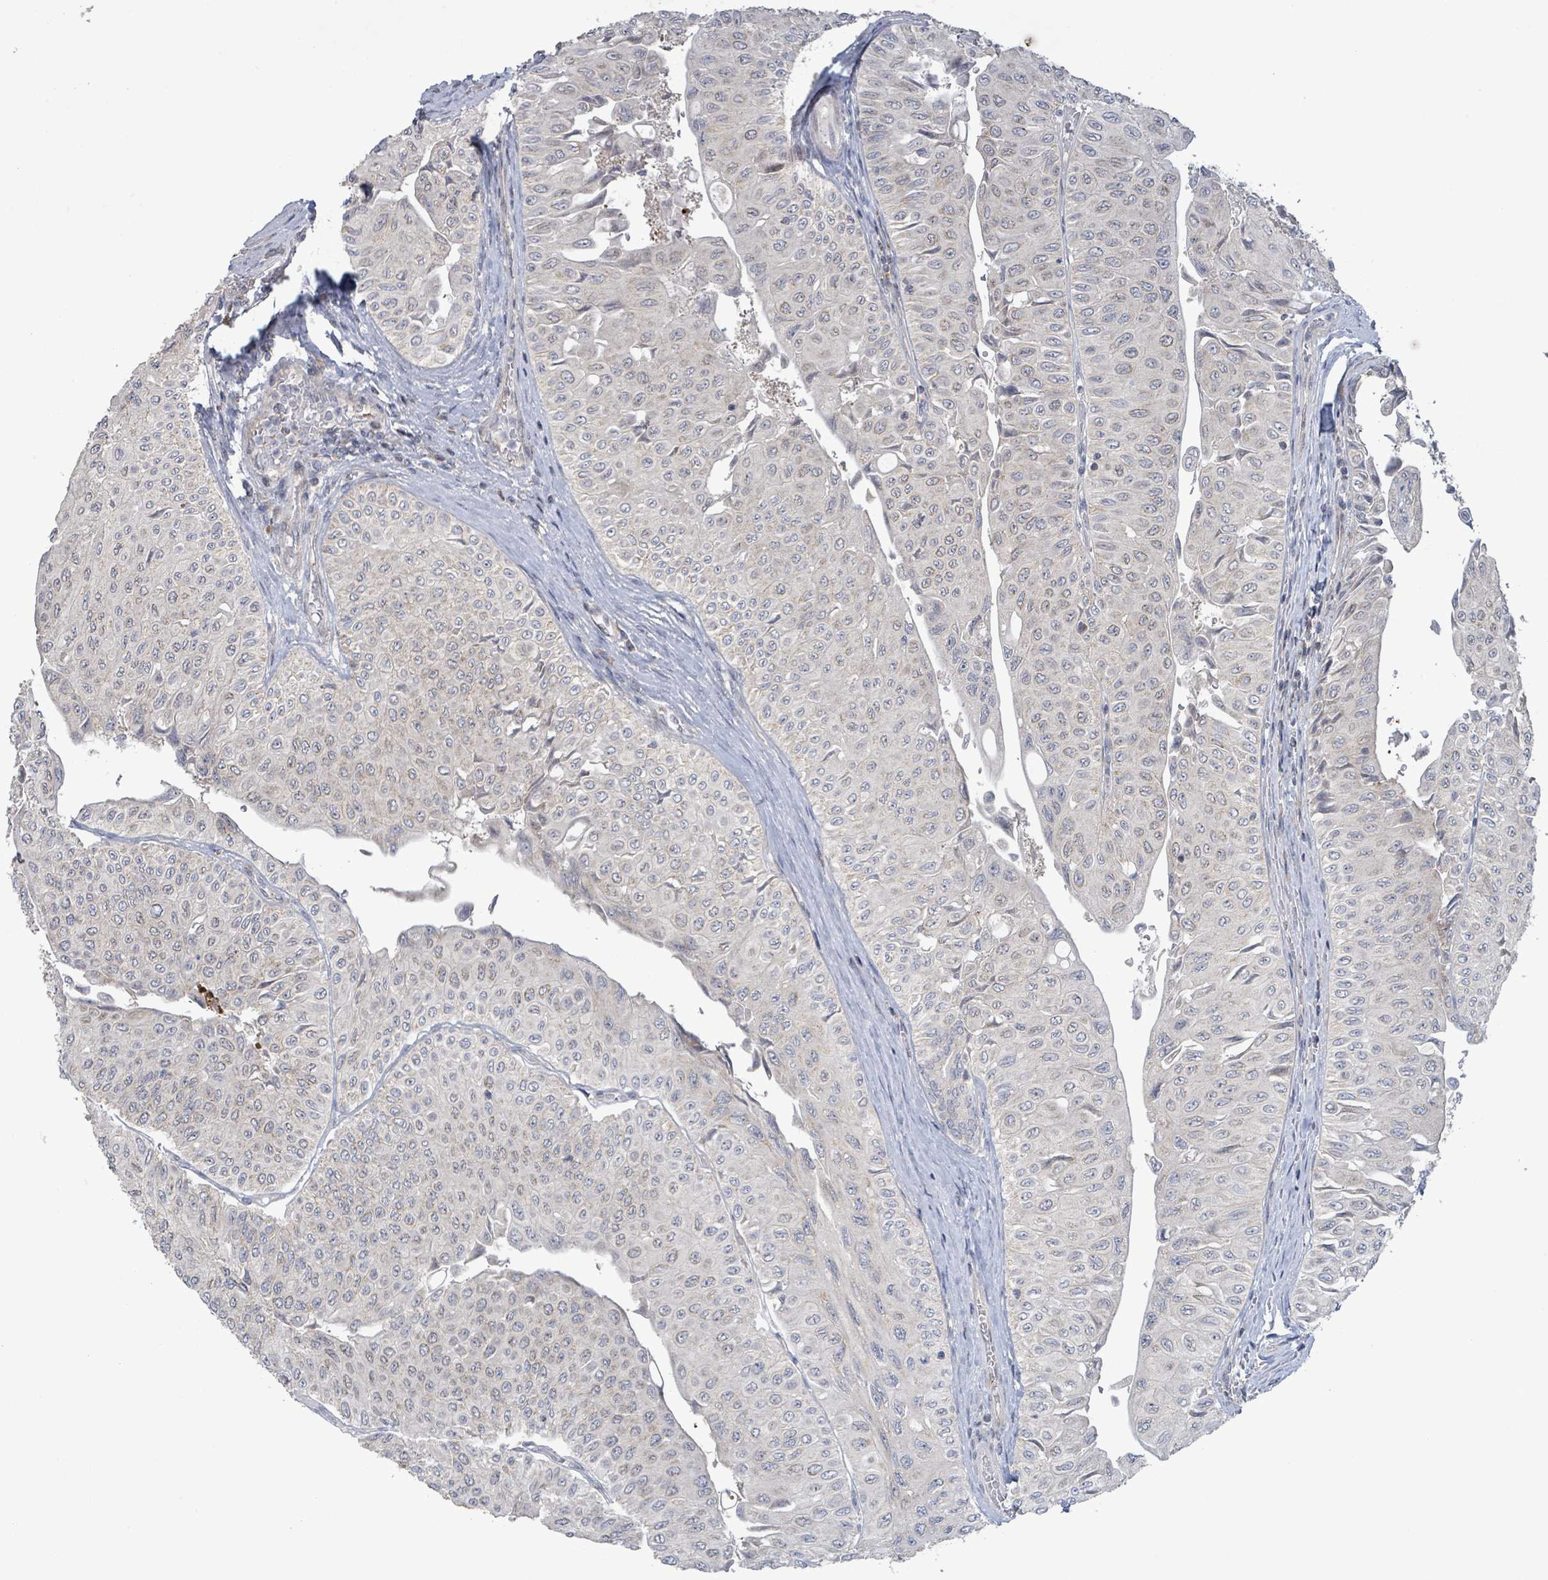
{"staining": {"intensity": "negative", "quantity": "none", "location": "none"}, "tissue": "urothelial cancer", "cell_type": "Tumor cells", "image_type": "cancer", "snomed": [{"axis": "morphology", "description": "Urothelial carcinoma, NOS"}, {"axis": "topography", "description": "Urinary bladder"}], "caption": "Tumor cells show no significant protein staining in urothelial cancer.", "gene": "LILRA4", "patient": {"sex": "male", "age": 59}}